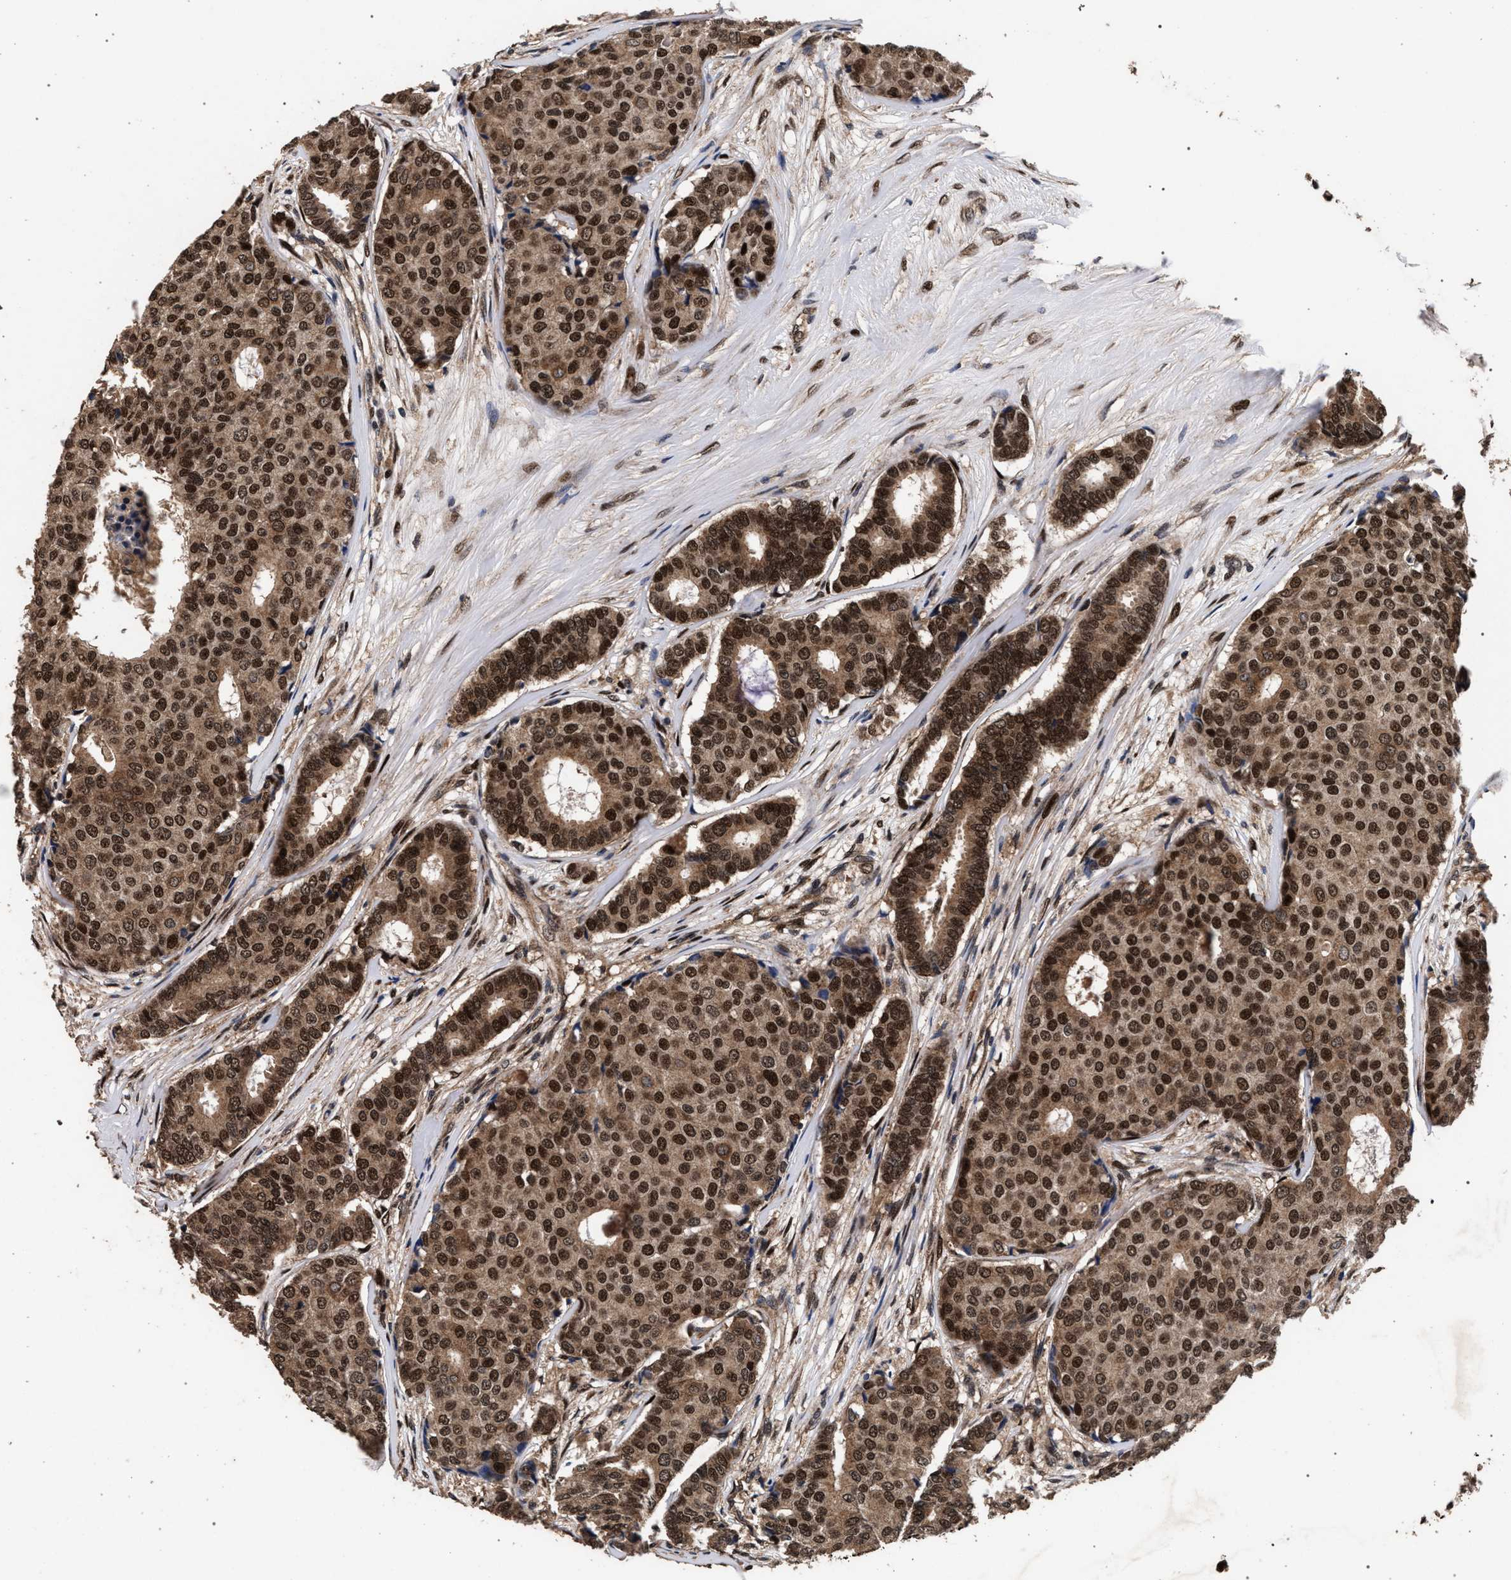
{"staining": {"intensity": "strong", "quantity": ">75%", "location": "cytoplasmic/membranous,nuclear"}, "tissue": "breast cancer", "cell_type": "Tumor cells", "image_type": "cancer", "snomed": [{"axis": "morphology", "description": "Duct carcinoma"}, {"axis": "topography", "description": "Breast"}], "caption": "The photomicrograph exhibits staining of breast cancer, revealing strong cytoplasmic/membranous and nuclear protein expression (brown color) within tumor cells.", "gene": "ACOX1", "patient": {"sex": "female", "age": 75}}